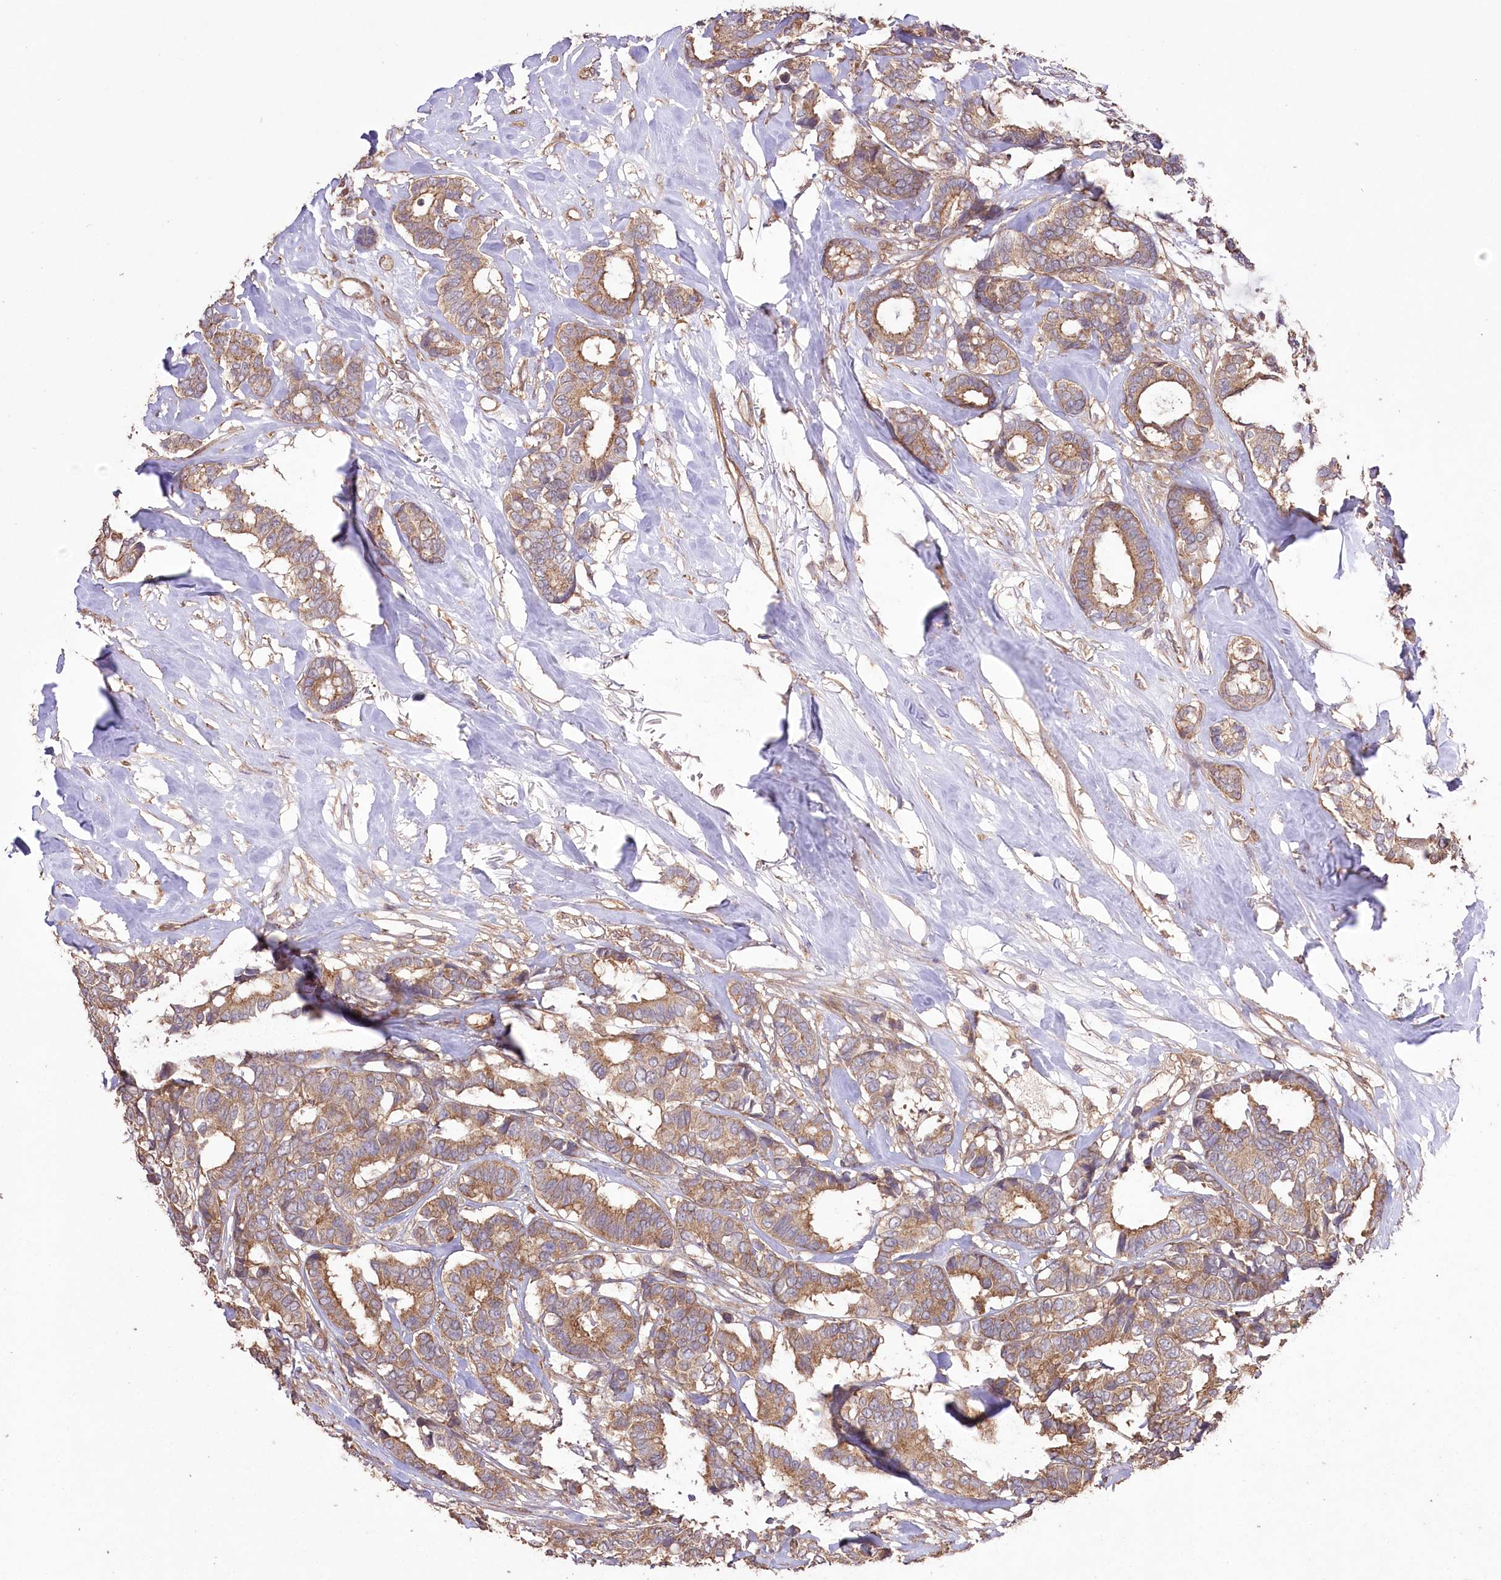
{"staining": {"intensity": "moderate", "quantity": ">75%", "location": "cytoplasmic/membranous"}, "tissue": "breast cancer", "cell_type": "Tumor cells", "image_type": "cancer", "snomed": [{"axis": "morphology", "description": "Duct carcinoma"}, {"axis": "topography", "description": "Breast"}], "caption": "Tumor cells show moderate cytoplasmic/membranous staining in about >75% of cells in breast invasive ductal carcinoma.", "gene": "PRSS53", "patient": {"sex": "female", "age": 87}}